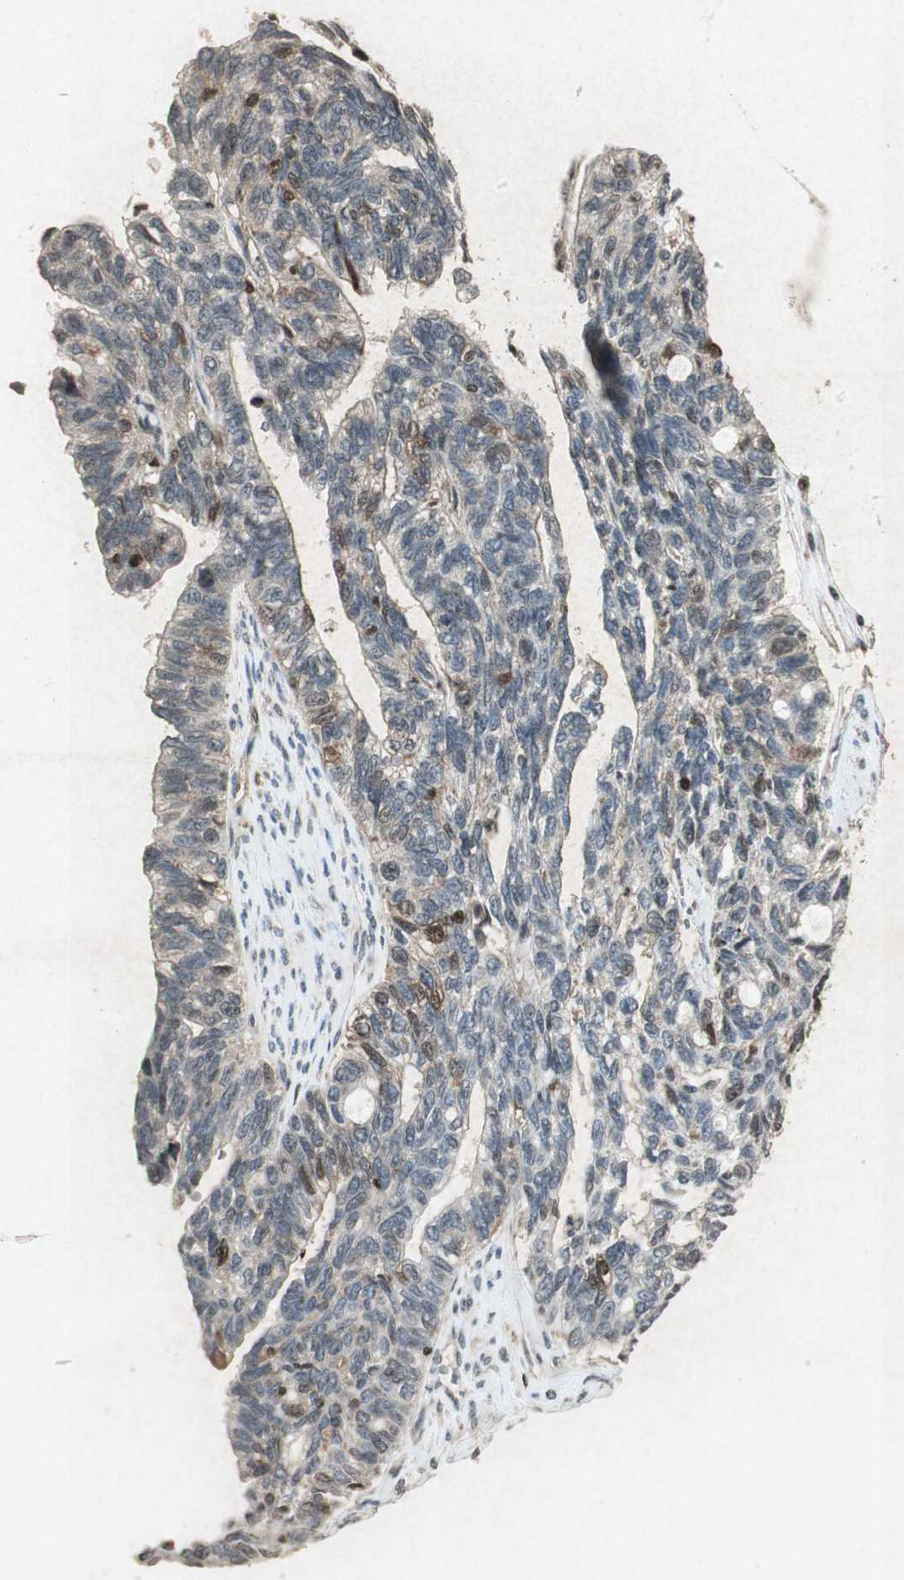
{"staining": {"intensity": "weak", "quantity": "25%-75%", "location": "nuclear"}, "tissue": "ovarian cancer", "cell_type": "Tumor cells", "image_type": "cancer", "snomed": [{"axis": "morphology", "description": "Cystadenocarcinoma, serous, NOS"}, {"axis": "topography", "description": "Ovary"}], "caption": "IHC (DAB (3,3'-diaminobenzidine)) staining of ovarian serous cystadenocarcinoma reveals weak nuclear protein positivity in approximately 25%-75% of tumor cells.", "gene": "PRKG1", "patient": {"sex": "female", "age": 79}}